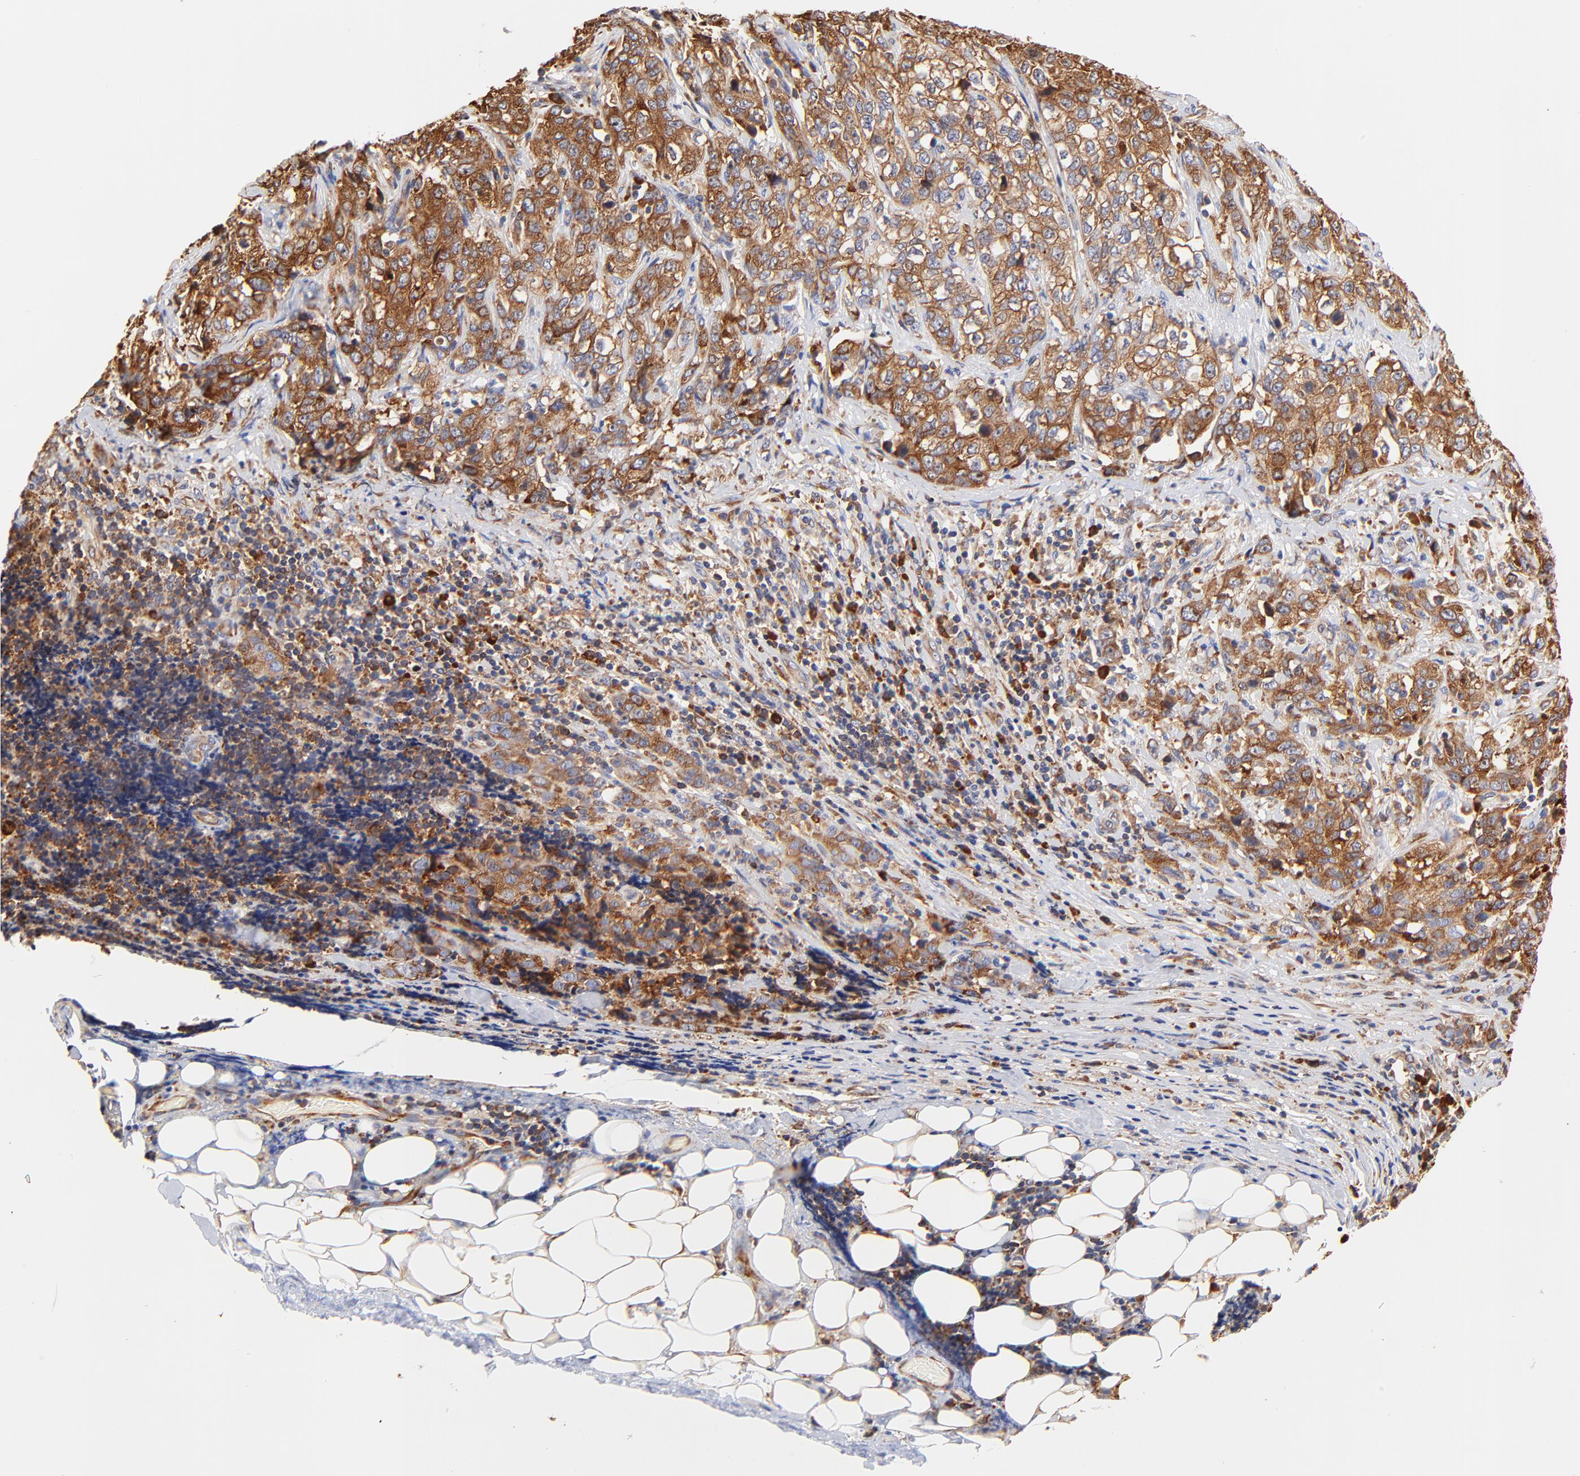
{"staining": {"intensity": "strong", "quantity": ">75%", "location": "cytoplasmic/membranous"}, "tissue": "stomach cancer", "cell_type": "Tumor cells", "image_type": "cancer", "snomed": [{"axis": "morphology", "description": "Adenocarcinoma, NOS"}, {"axis": "topography", "description": "Stomach"}], "caption": "DAB immunohistochemical staining of human stomach cancer reveals strong cytoplasmic/membranous protein staining in about >75% of tumor cells.", "gene": "RPL27", "patient": {"sex": "male", "age": 48}}